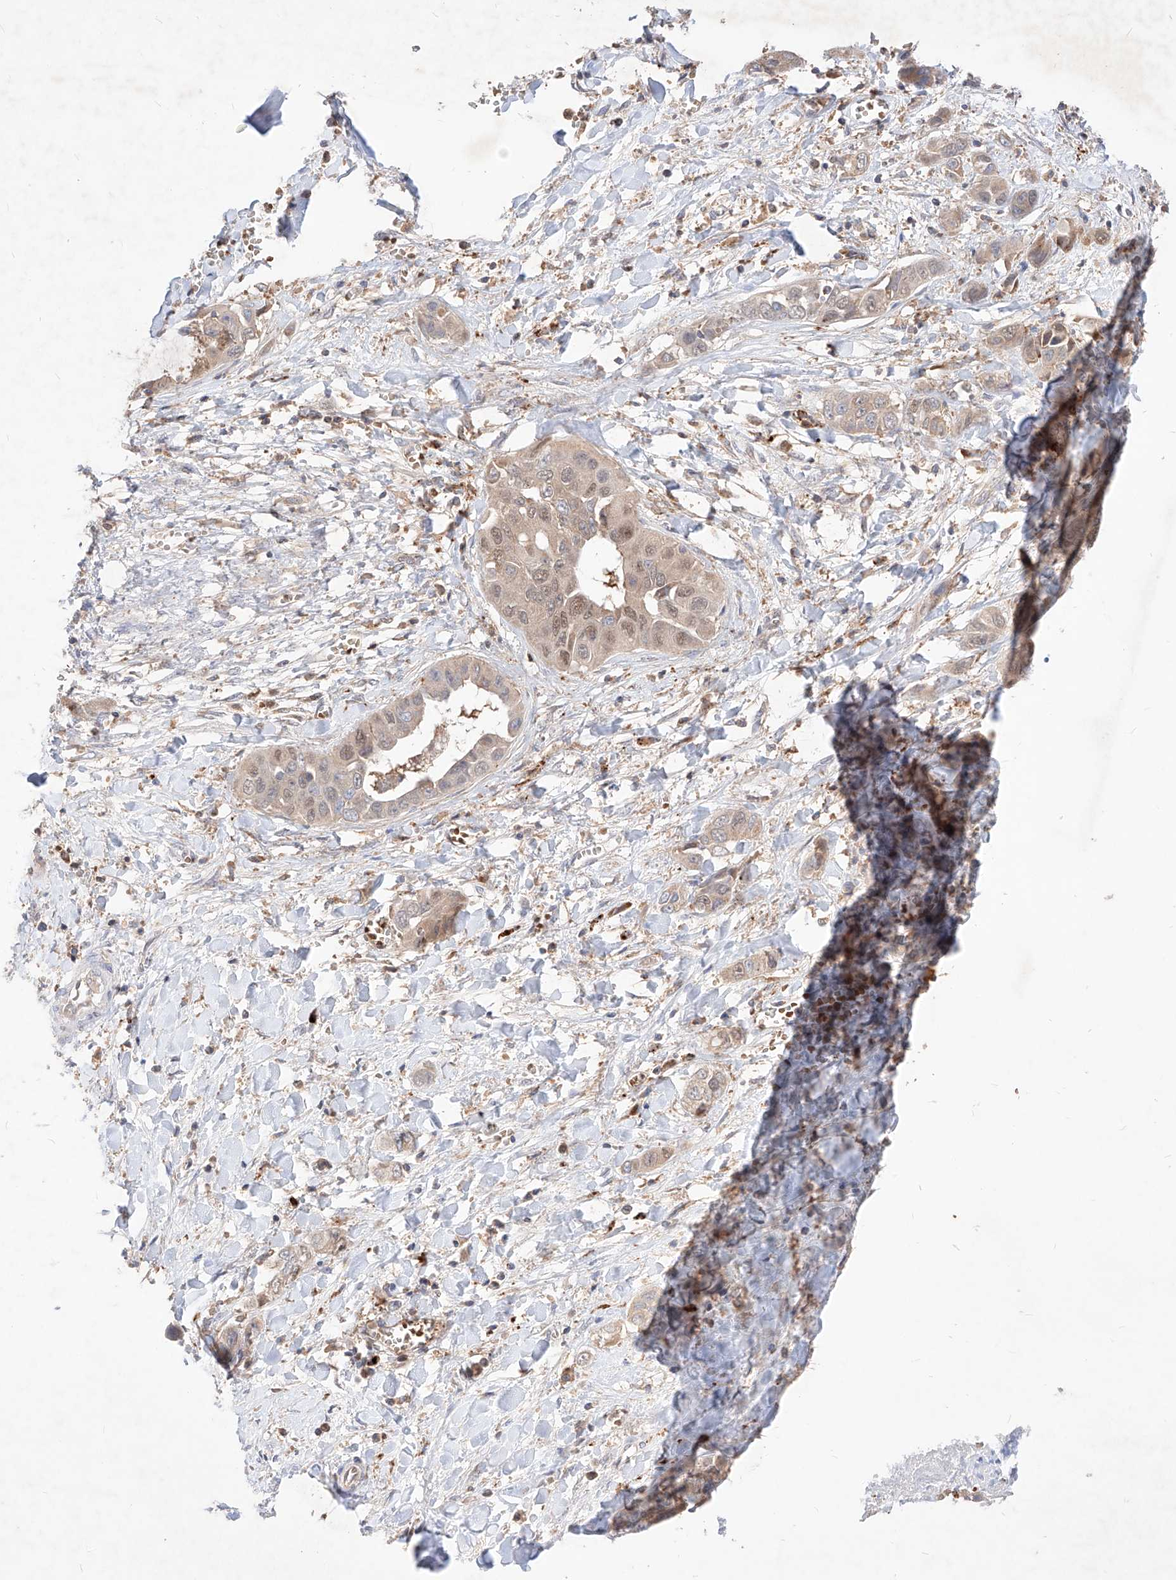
{"staining": {"intensity": "weak", "quantity": ">75%", "location": "cytoplasmic/membranous,nuclear"}, "tissue": "liver cancer", "cell_type": "Tumor cells", "image_type": "cancer", "snomed": [{"axis": "morphology", "description": "Cholangiocarcinoma"}, {"axis": "topography", "description": "Liver"}], "caption": "The image exhibits staining of cholangiocarcinoma (liver), revealing weak cytoplasmic/membranous and nuclear protein expression (brown color) within tumor cells.", "gene": "TSNAX", "patient": {"sex": "female", "age": 52}}